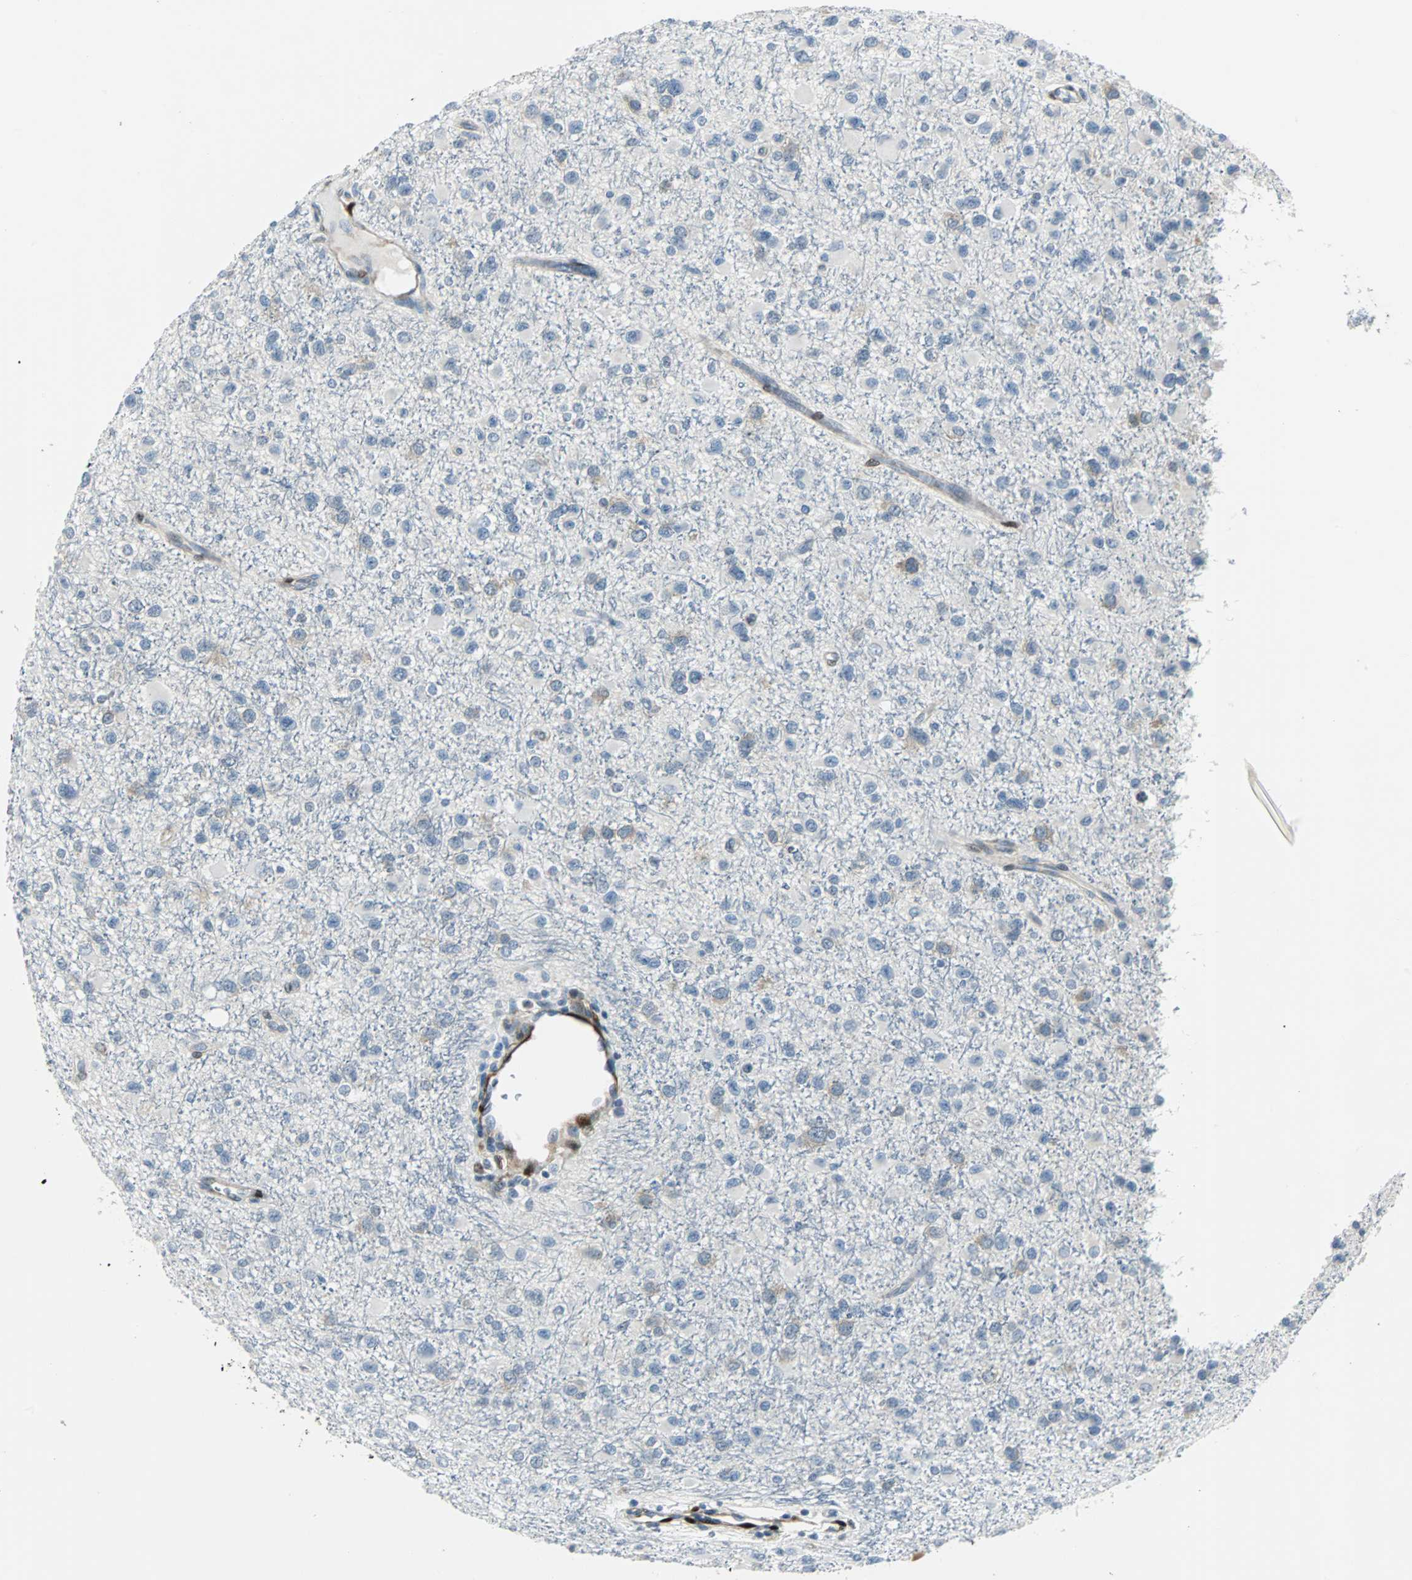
{"staining": {"intensity": "weak", "quantity": "<25%", "location": "cytoplasmic/membranous"}, "tissue": "glioma", "cell_type": "Tumor cells", "image_type": "cancer", "snomed": [{"axis": "morphology", "description": "Glioma, malignant, Low grade"}, {"axis": "topography", "description": "Brain"}], "caption": "High magnification brightfield microscopy of malignant low-grade glioma stained with DAB (brown) and counterstained with hematoxylin (blue): tumor cells show no significant positivity. (DAB immunohistochemistry visualized using brightfield microscopy, high magnification).", "gene": "FHL2", "patient": {"sex": "male", "age": 42}}